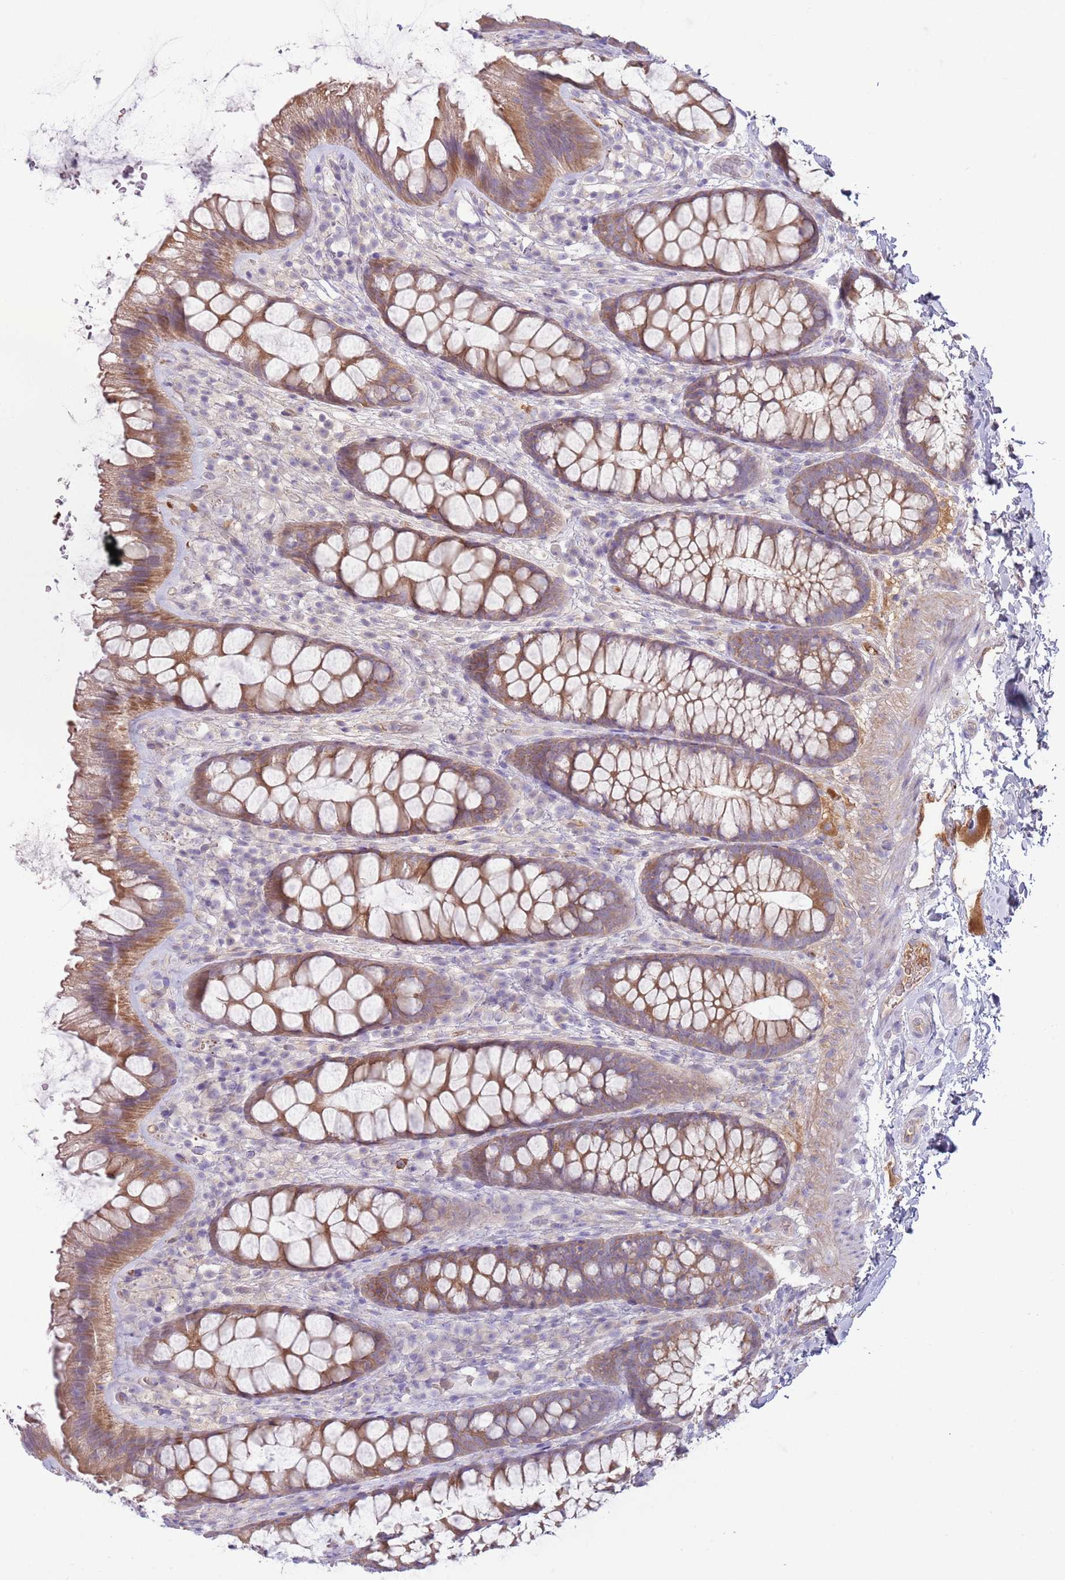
{"staining": {"intensity": "negative", "quantity": "none", "location": "none"}, "tissue": "colon", "cell_type": "Endothelial cells", "image_type": "normal", "snomed": [{"axis": "morphology", "description": "Normal tissue, NOS"}, {"axis": "topography", "description": "Colon"}], "caption": "DAB immunohistochemical staining of normal human colon displays no significant positivity in endothelial cells.", "gene": "CFH", "patient": {"sex": "male", "age": 46}}